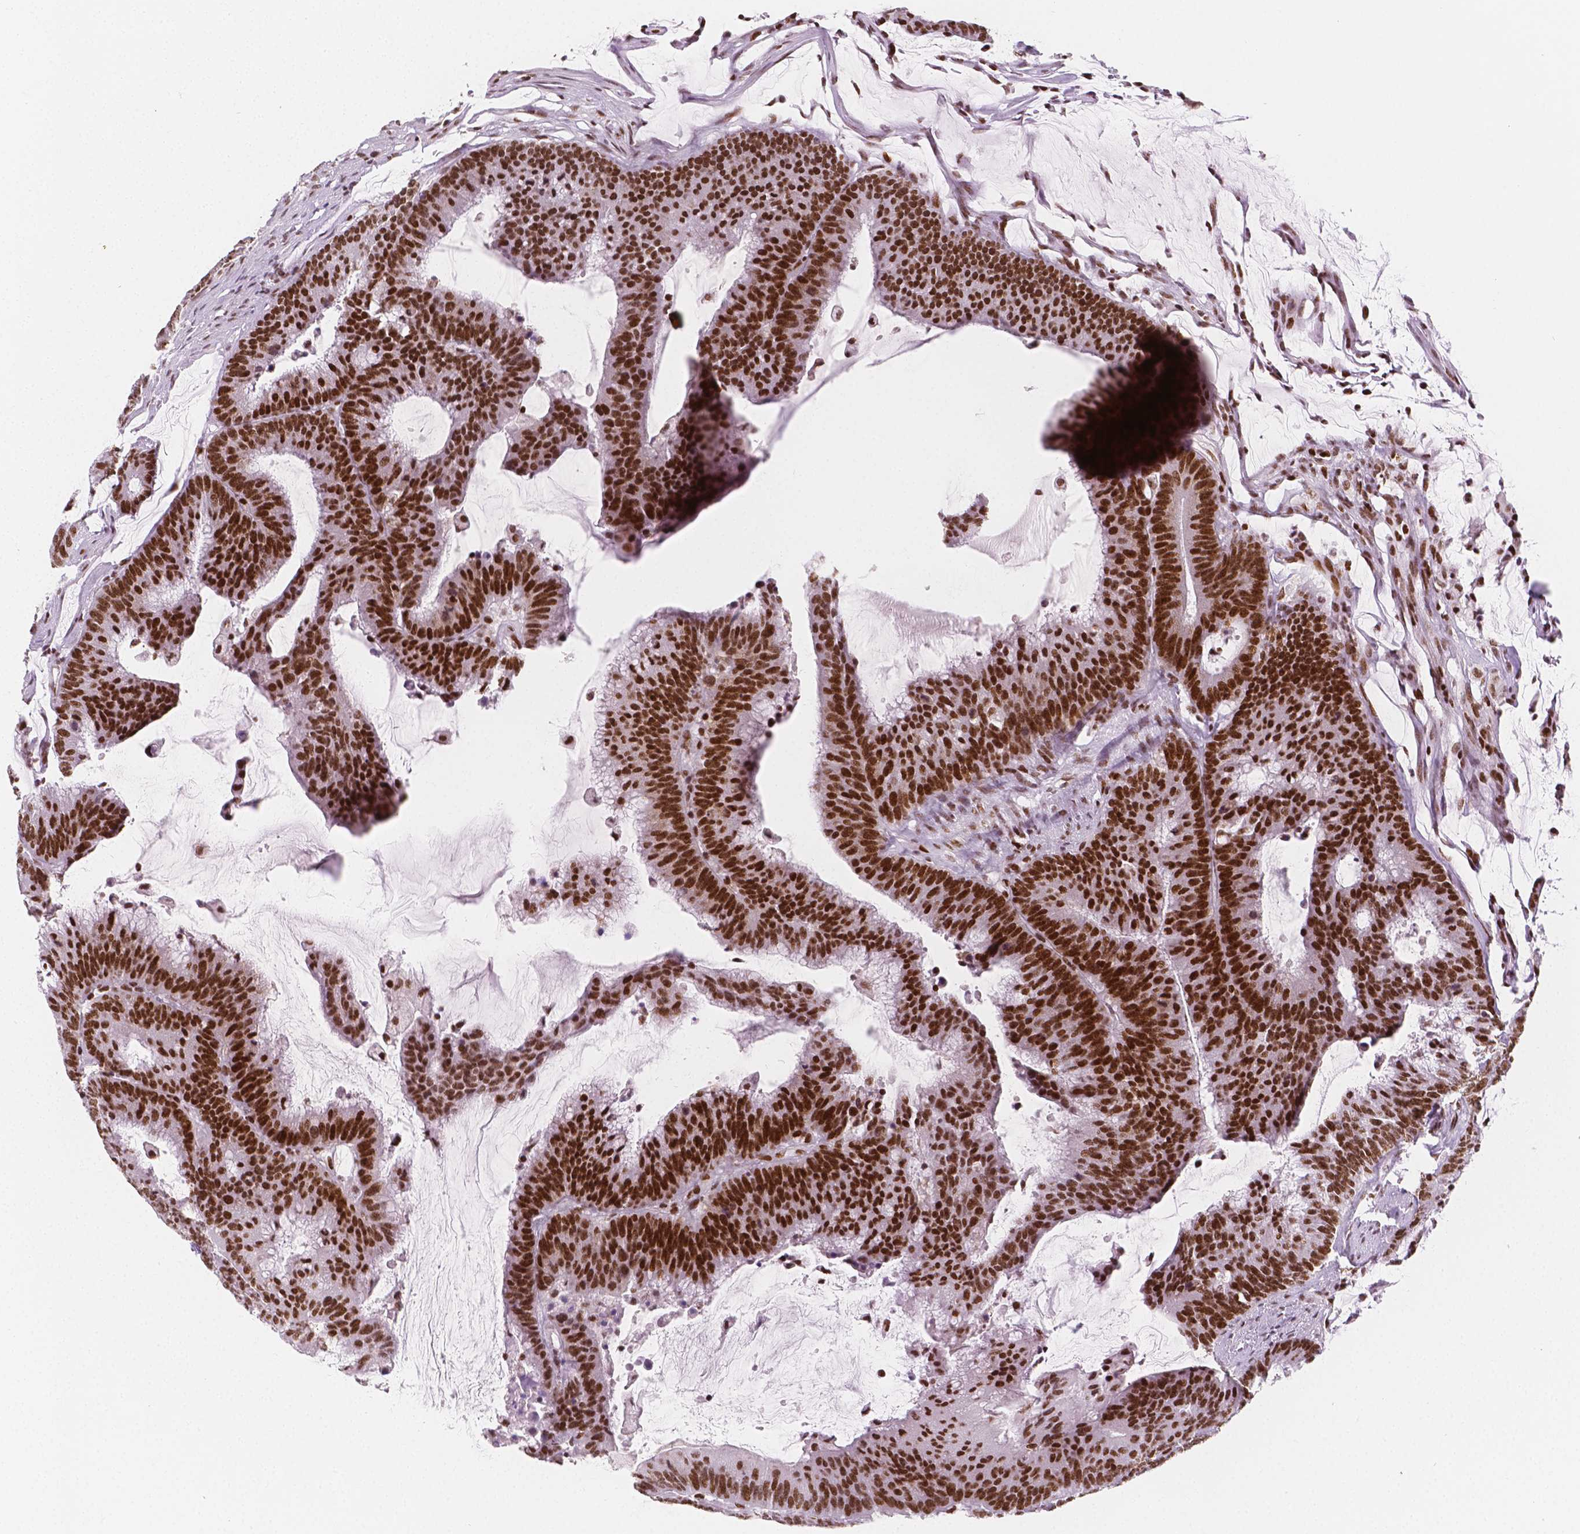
{"staining": {"intensity": "strong", "quantity": ">75%", "location": "nuclear"}, "tissue": "colorectal cancer", "cell_type": "Tumor cells", "image_type": "cancer", "snomed": [{"axis": "morphology", "description": "Adenocarcinoma, NOS"}, {"axis": "topography", "description": "Colon"}], "caption": "A high-resolution image shows immunohistochemistry (IHC) staining of colorectal adenocarcinoma, which displays strong nuclear staining in approximately >75% of tumor cells.", "gene": "HDAC1", "patient": {"sex": "female", "age": 78}}